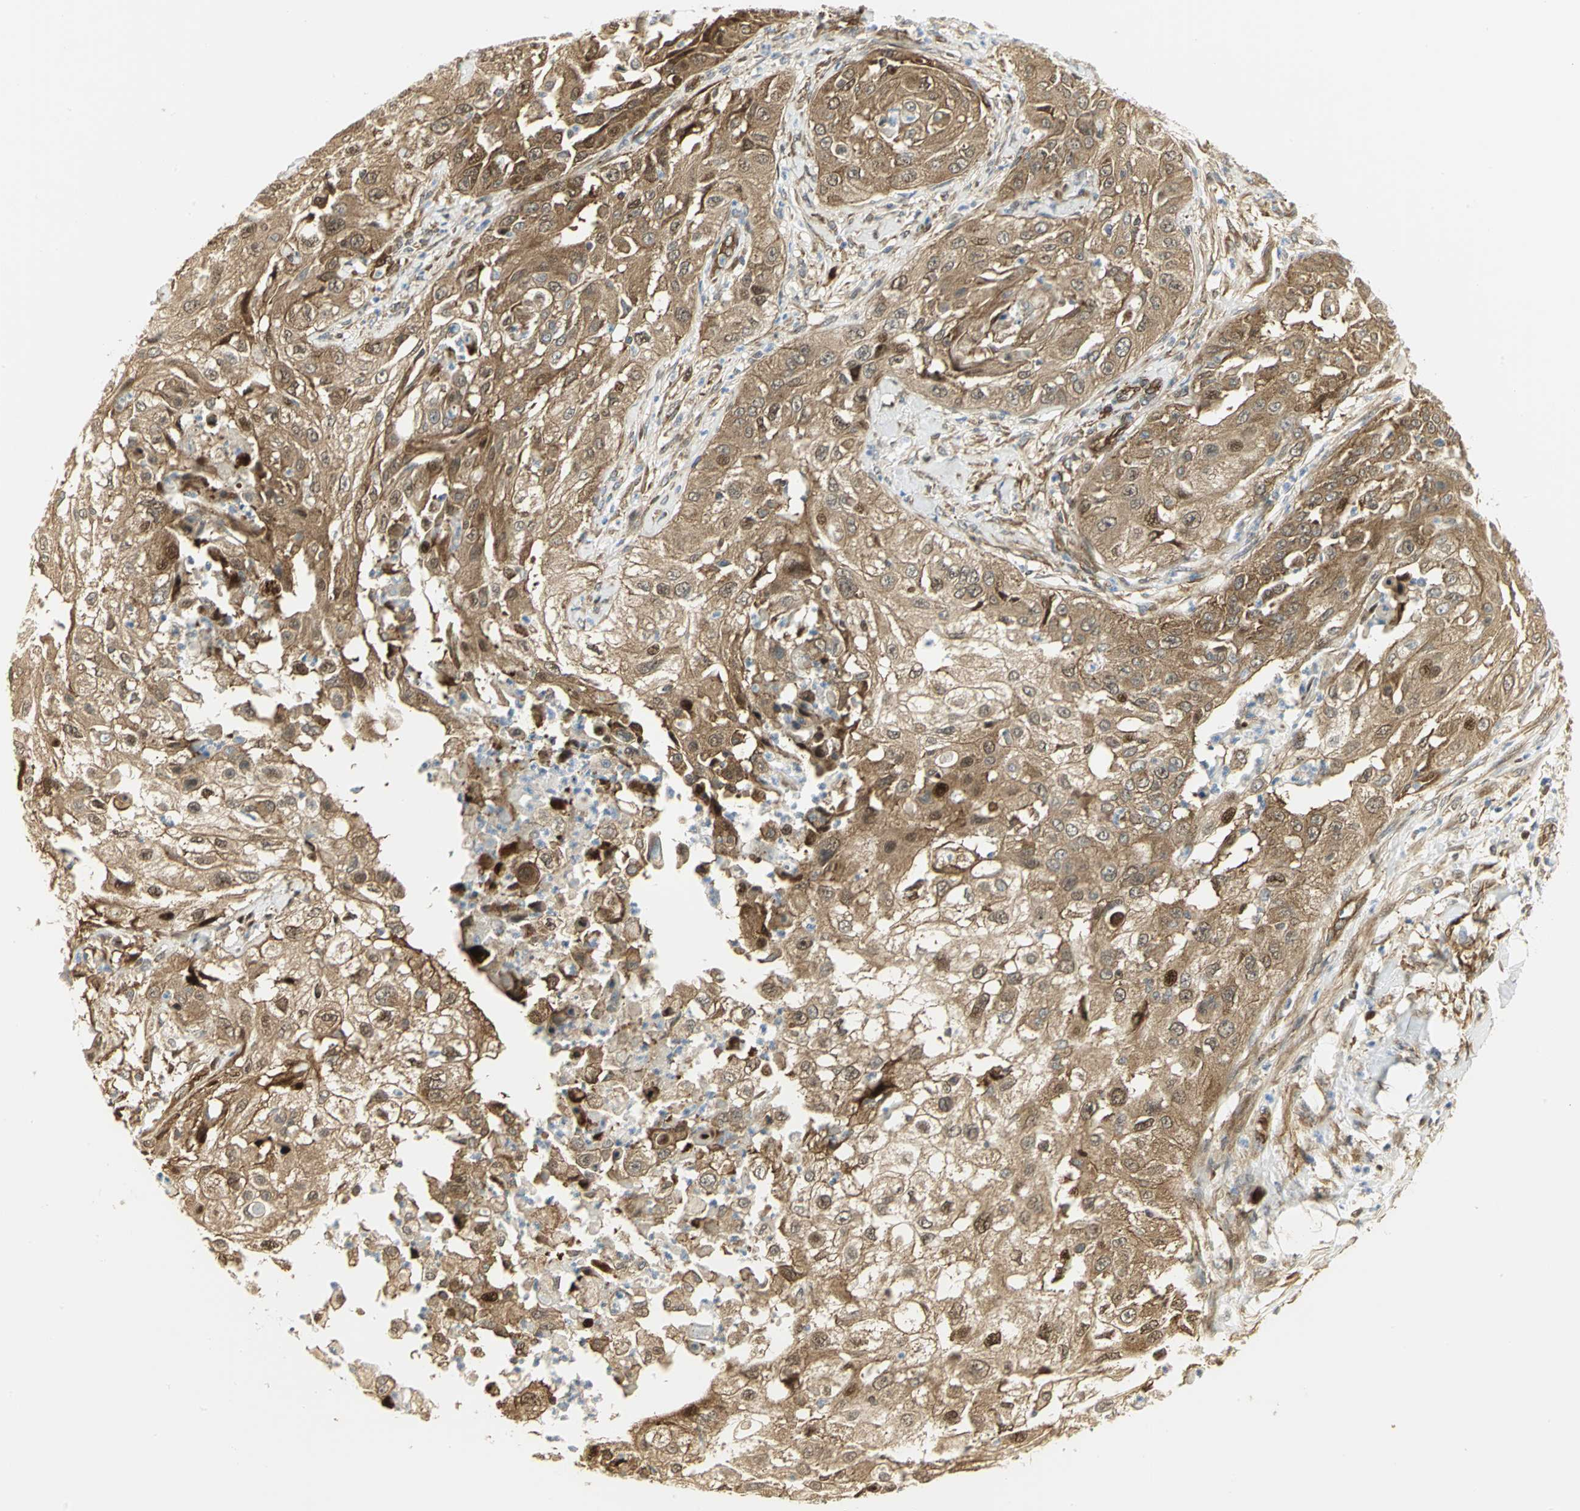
{"staining": {"intensity": "moderate", "quantity": ">75%", "location": "cytoplasmic/membranous,nuclear"}, "tissue": "cervical cancer", "cell_type": "Tumor cells", "image_type": "cancer", "snomed": [{"axis": "morphology", "description": "Squamous cell carcinoma, NOS"}, {"axis": "topography", "description": "Cervix"}], "caption": "About >75% of tumor cells in cervical cancer (squamous cell carcinoma) reveal moderate cytoplasmic/membranous and nuclear protein positivity as visualized by brown immunohistochemical staining.", "gene": "EEA1", "patient": {"sex": "female", "age": 64}}